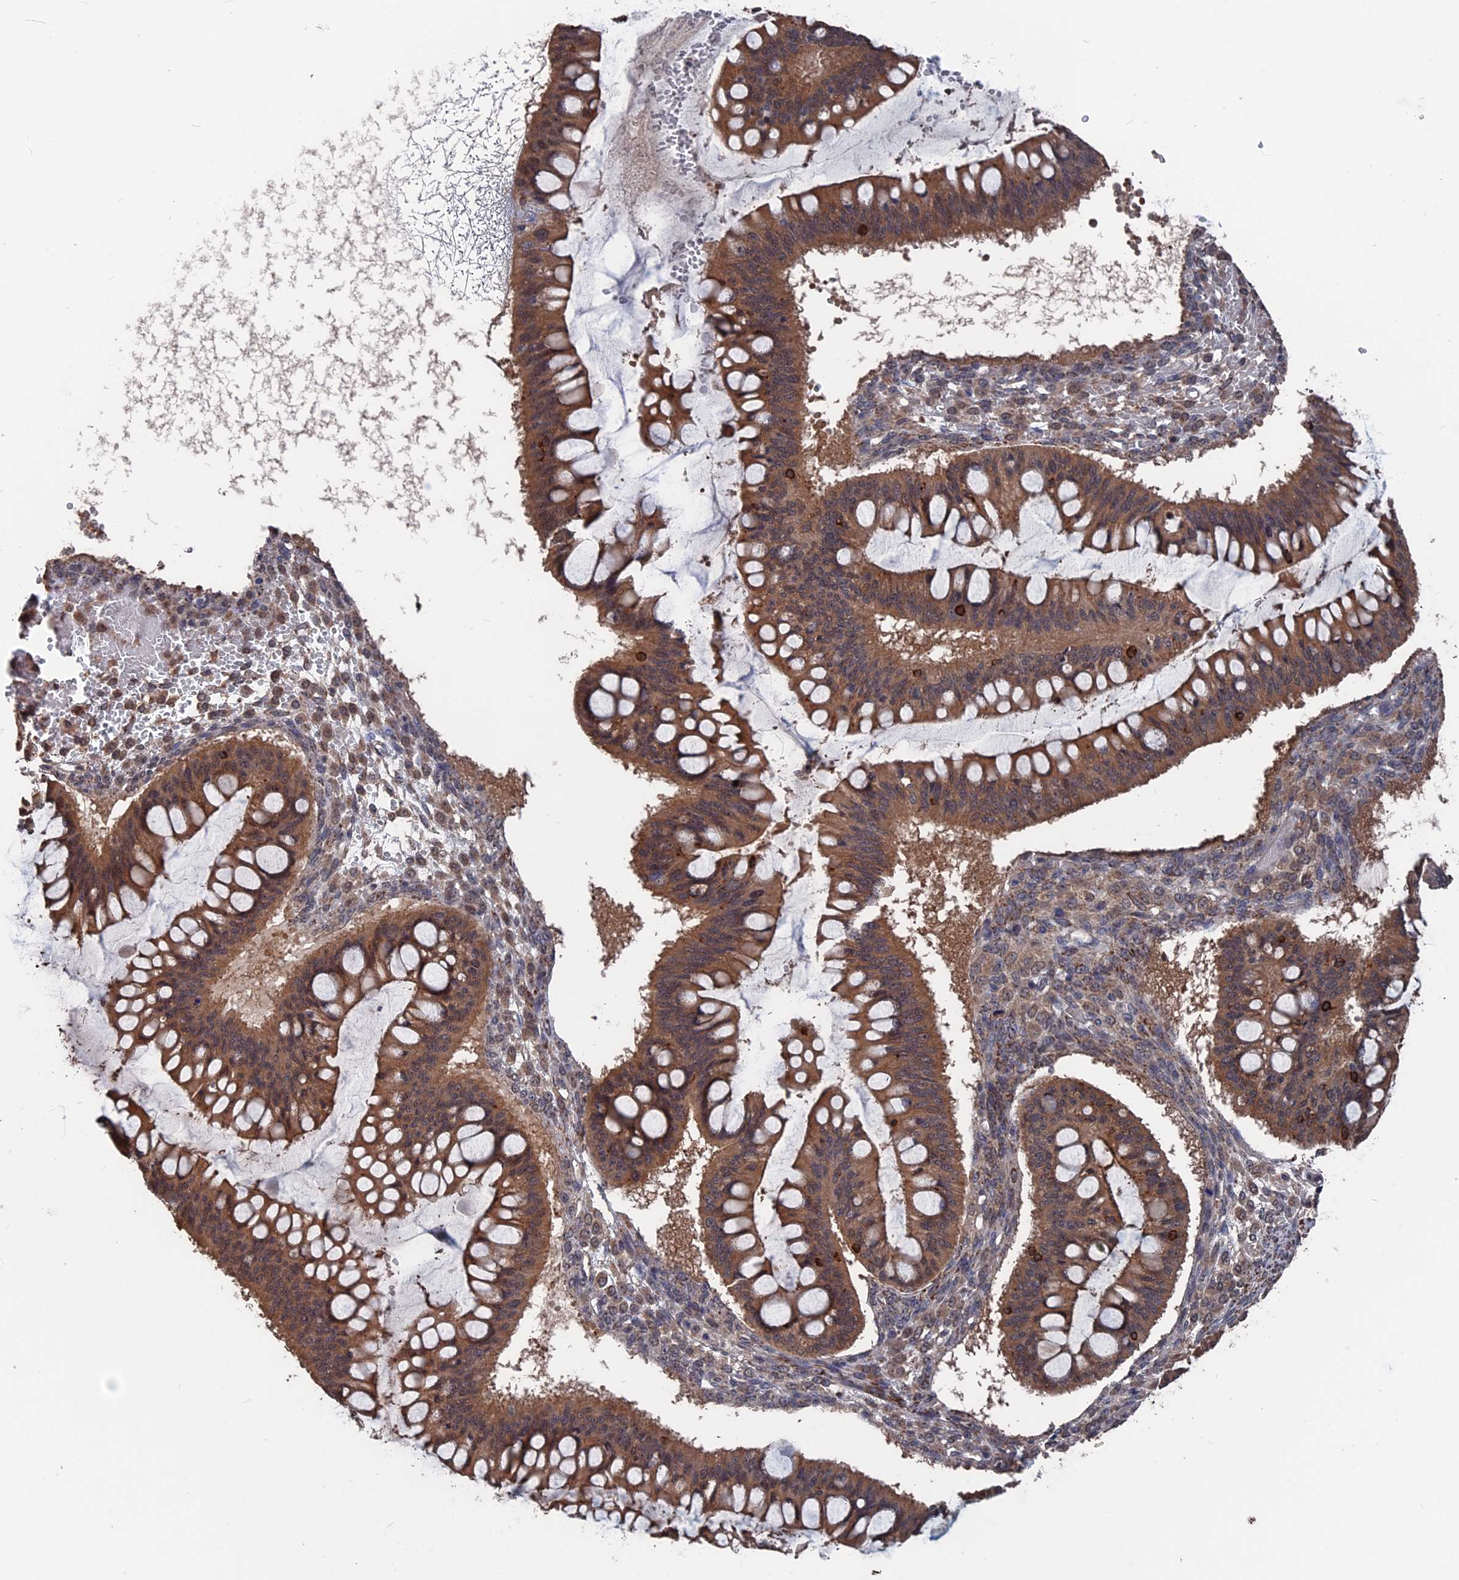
{"staining": {"intensity": "moderate", "quantity": ">75%", "location": "cytoplasmic/membranous"}, "tissue": "ovarian cancer", "cell_type": "Tumor cells", "image_type": "cancer", "snomed": [{"axis": "morphology", "description": "Cystadenocarcinoma, mucinous, NOS"}, {"axis": "topography", "description": "Ovary"}], "caption": "This histopathology image exhibits immunohistochemistry (IHC) staining of ovarian mucinous cystadenocarcinoma, with medium moderate cytoplasmic/membranous positivity in about >75% of tumor cells.", "gene": "PDE12", "patient": {"sex": "female", "age": 73}}